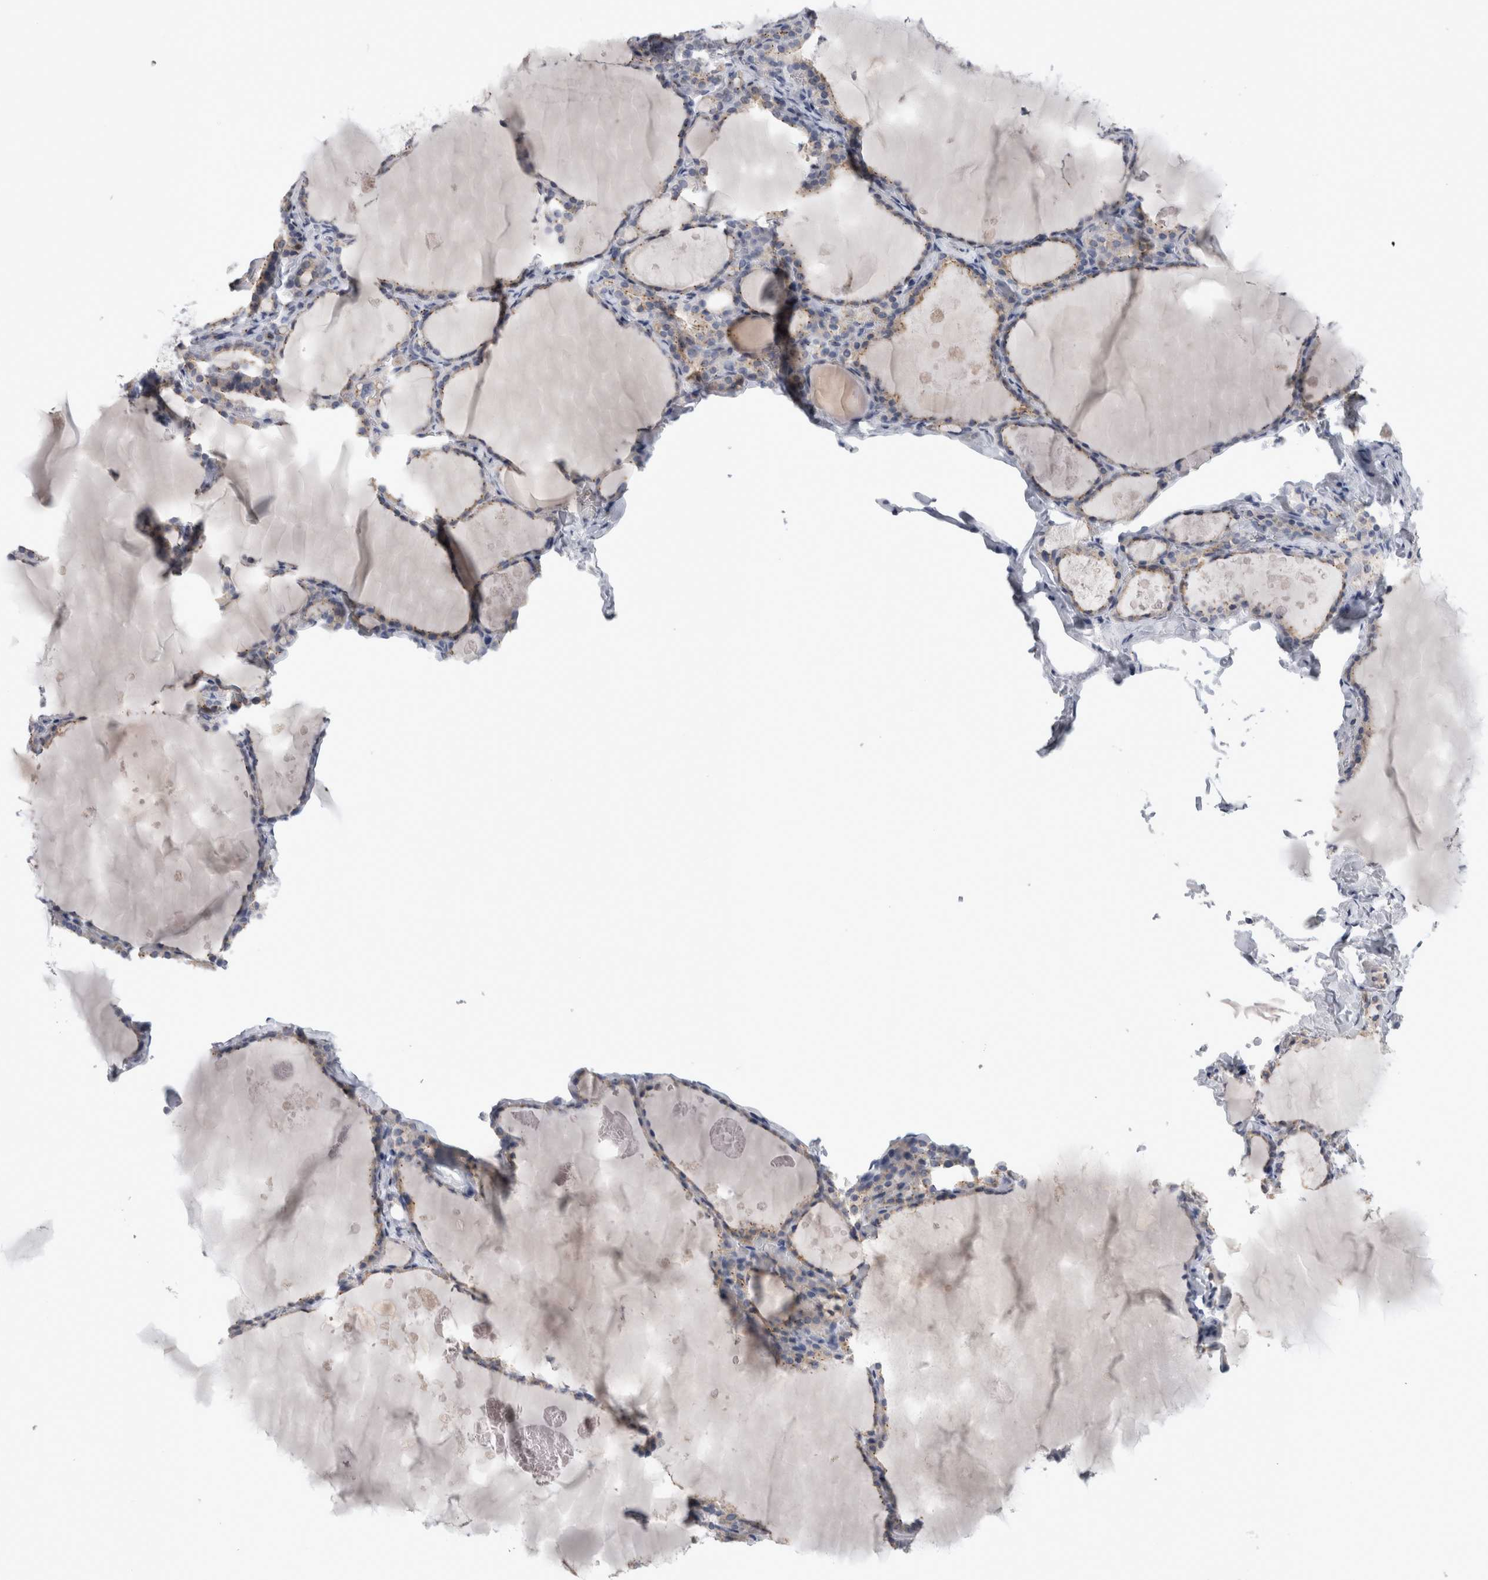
{"staining": {"intensity": "weak", "quantity": ">75%", "location": "cytoplasmic/membranous"}, "tissue": "thyroid gland", "cell_type": "Glandular cells", "image_type": "normal", "snomed": [{"axis": "morphology", "description": "Normal tissue, NOS"}, {"axis": "topography", "description": "Thyroid gland"}], "caption": "Immunohistochemistry photomicrograph of normal thyroid gland: thyroid gland stained using immunohistochemistry displays low levels of weak protein expression localized specifically in the cytoplasmic/membranous of glandular cells, appearing as a cytoplasmic/membranous brown color.", "gene": "AKAP9", "patient": {"sex": "male", "age": 56}}